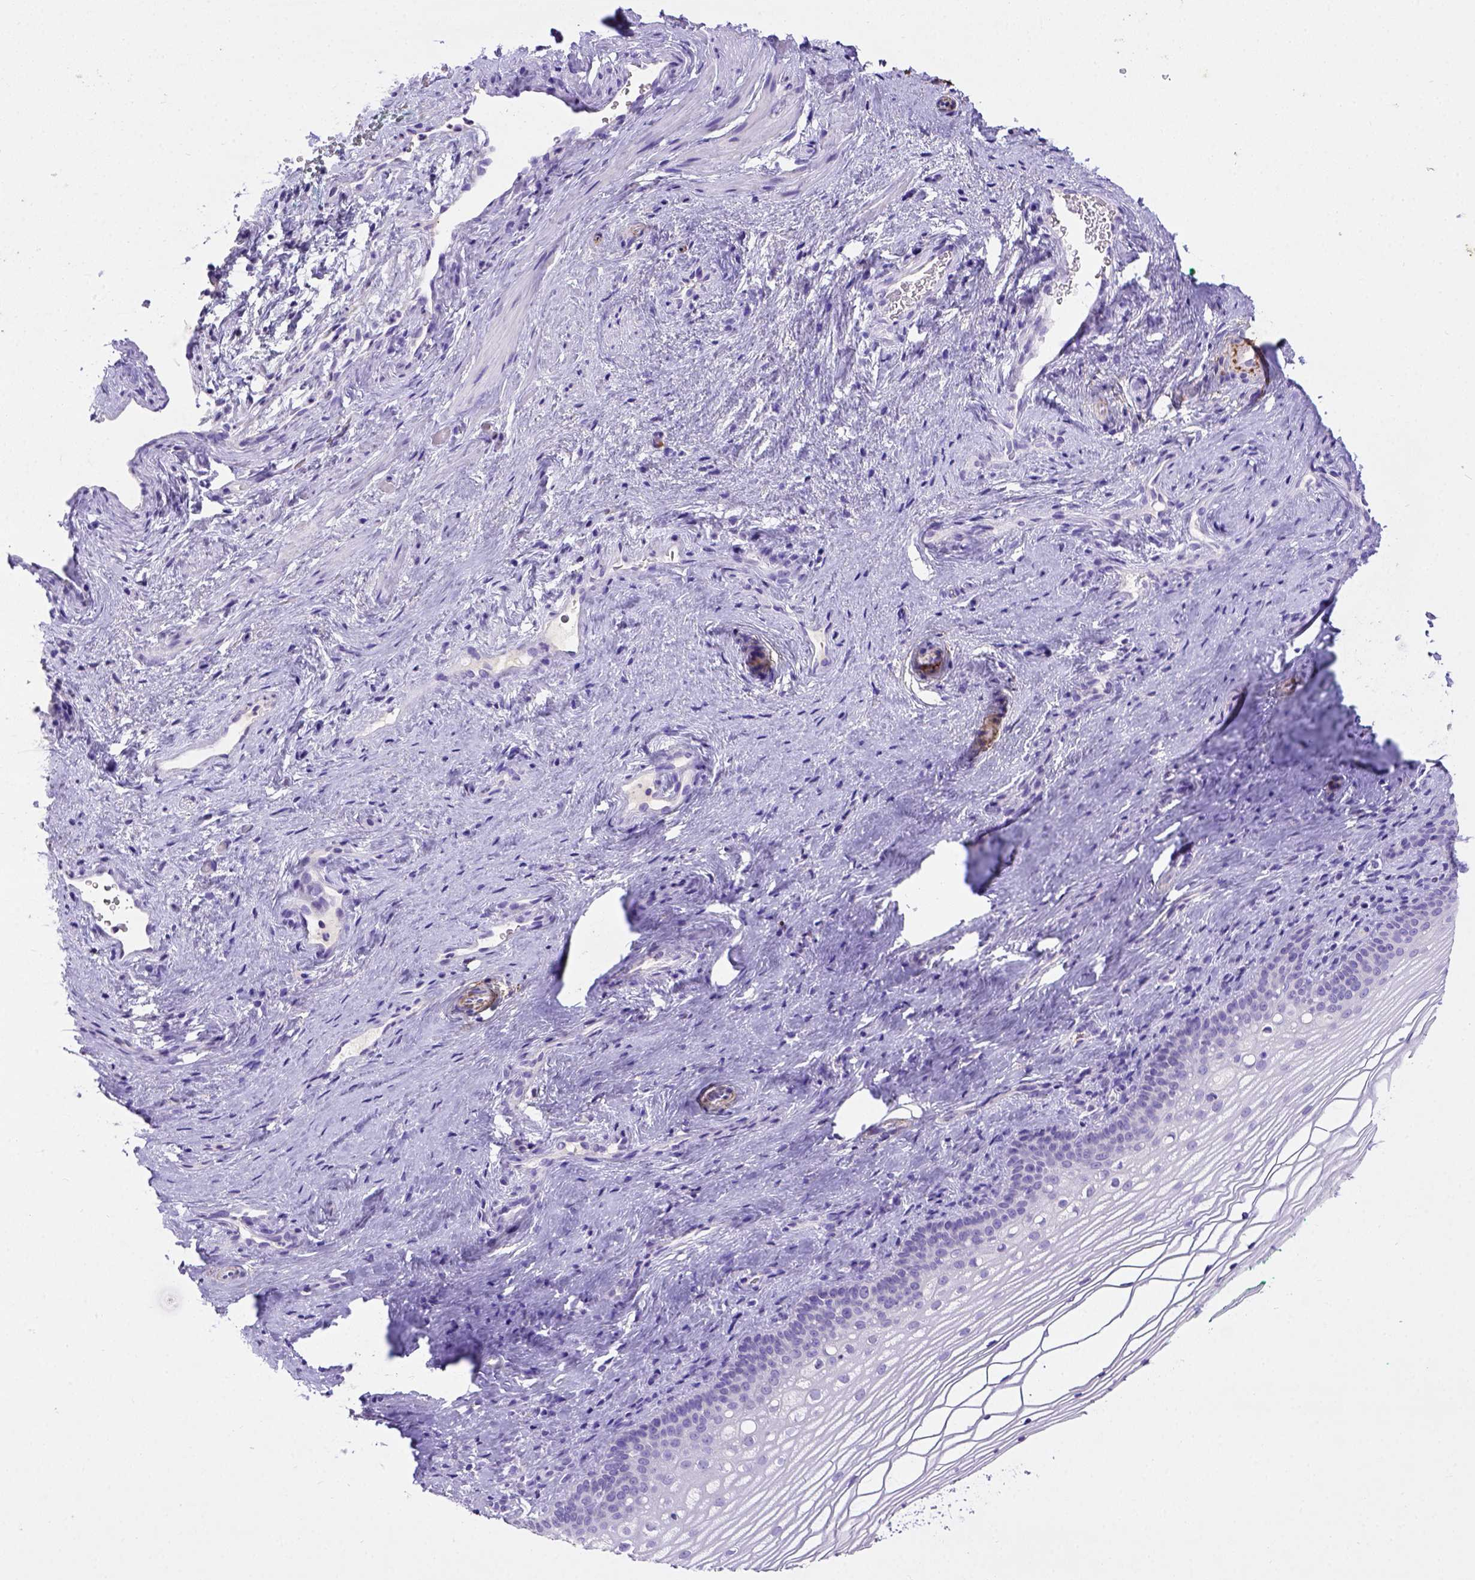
{"staining": {"intensity": "negative", "quantity": "none", "location": "none"}, "tissue": "vagina", "cell_type": "Squamous epithelial cells", "image_type": "normal", "snomed": [{"axis": "morphology", "description": "Normal tissue, NOS"}, {"axis": "topography", "description": "Vagina"}], "caption": "DAB (3,3'-diaminobenzidine) immunohistochemical staining of unremarkable human vagina reveals no significant staining in squamous epithelial cells. (Brightfield microscopy of DAB immunohistochemistry at high magnification).", "gene": "B3GAT1", "patient": {"sex": "female", "age": 44}}